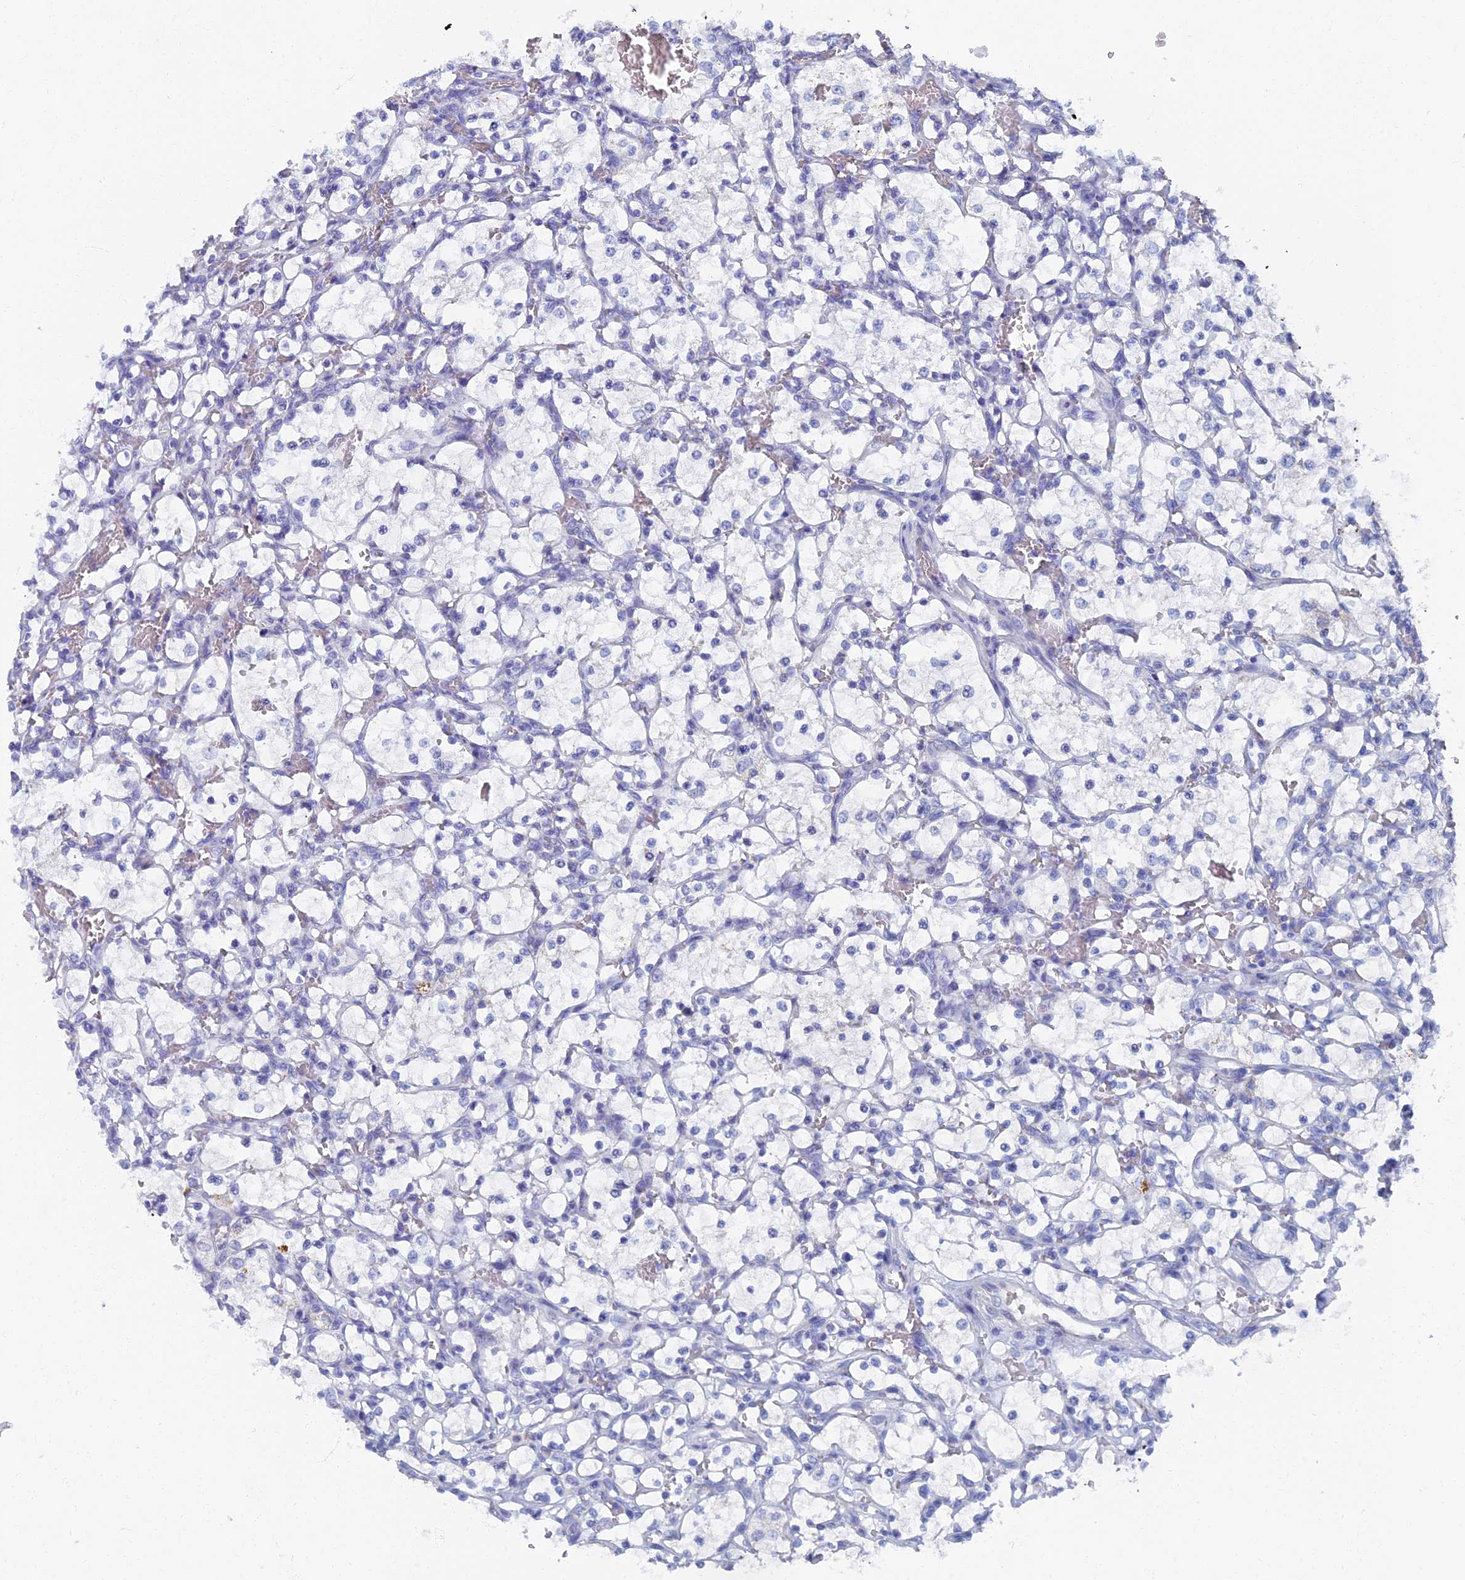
{"staining": {"intensity": "negative", "quantity": "none", "location": "none"}, "tissue": "renal cancer", "cell_type": "Tumor cells", "image_type": "cancer", "snomed": [{"axis": "morphology", "description": "Adenocarcinoma, NOS"}, {"axis": "topography", "description": "Kidney"}], "caption": "IHC of renal cancer (adenocarcinoma) reveals no expression in tumor cells.", "gene": "OAT", "patient": {"sex": "female", "age": 69}}